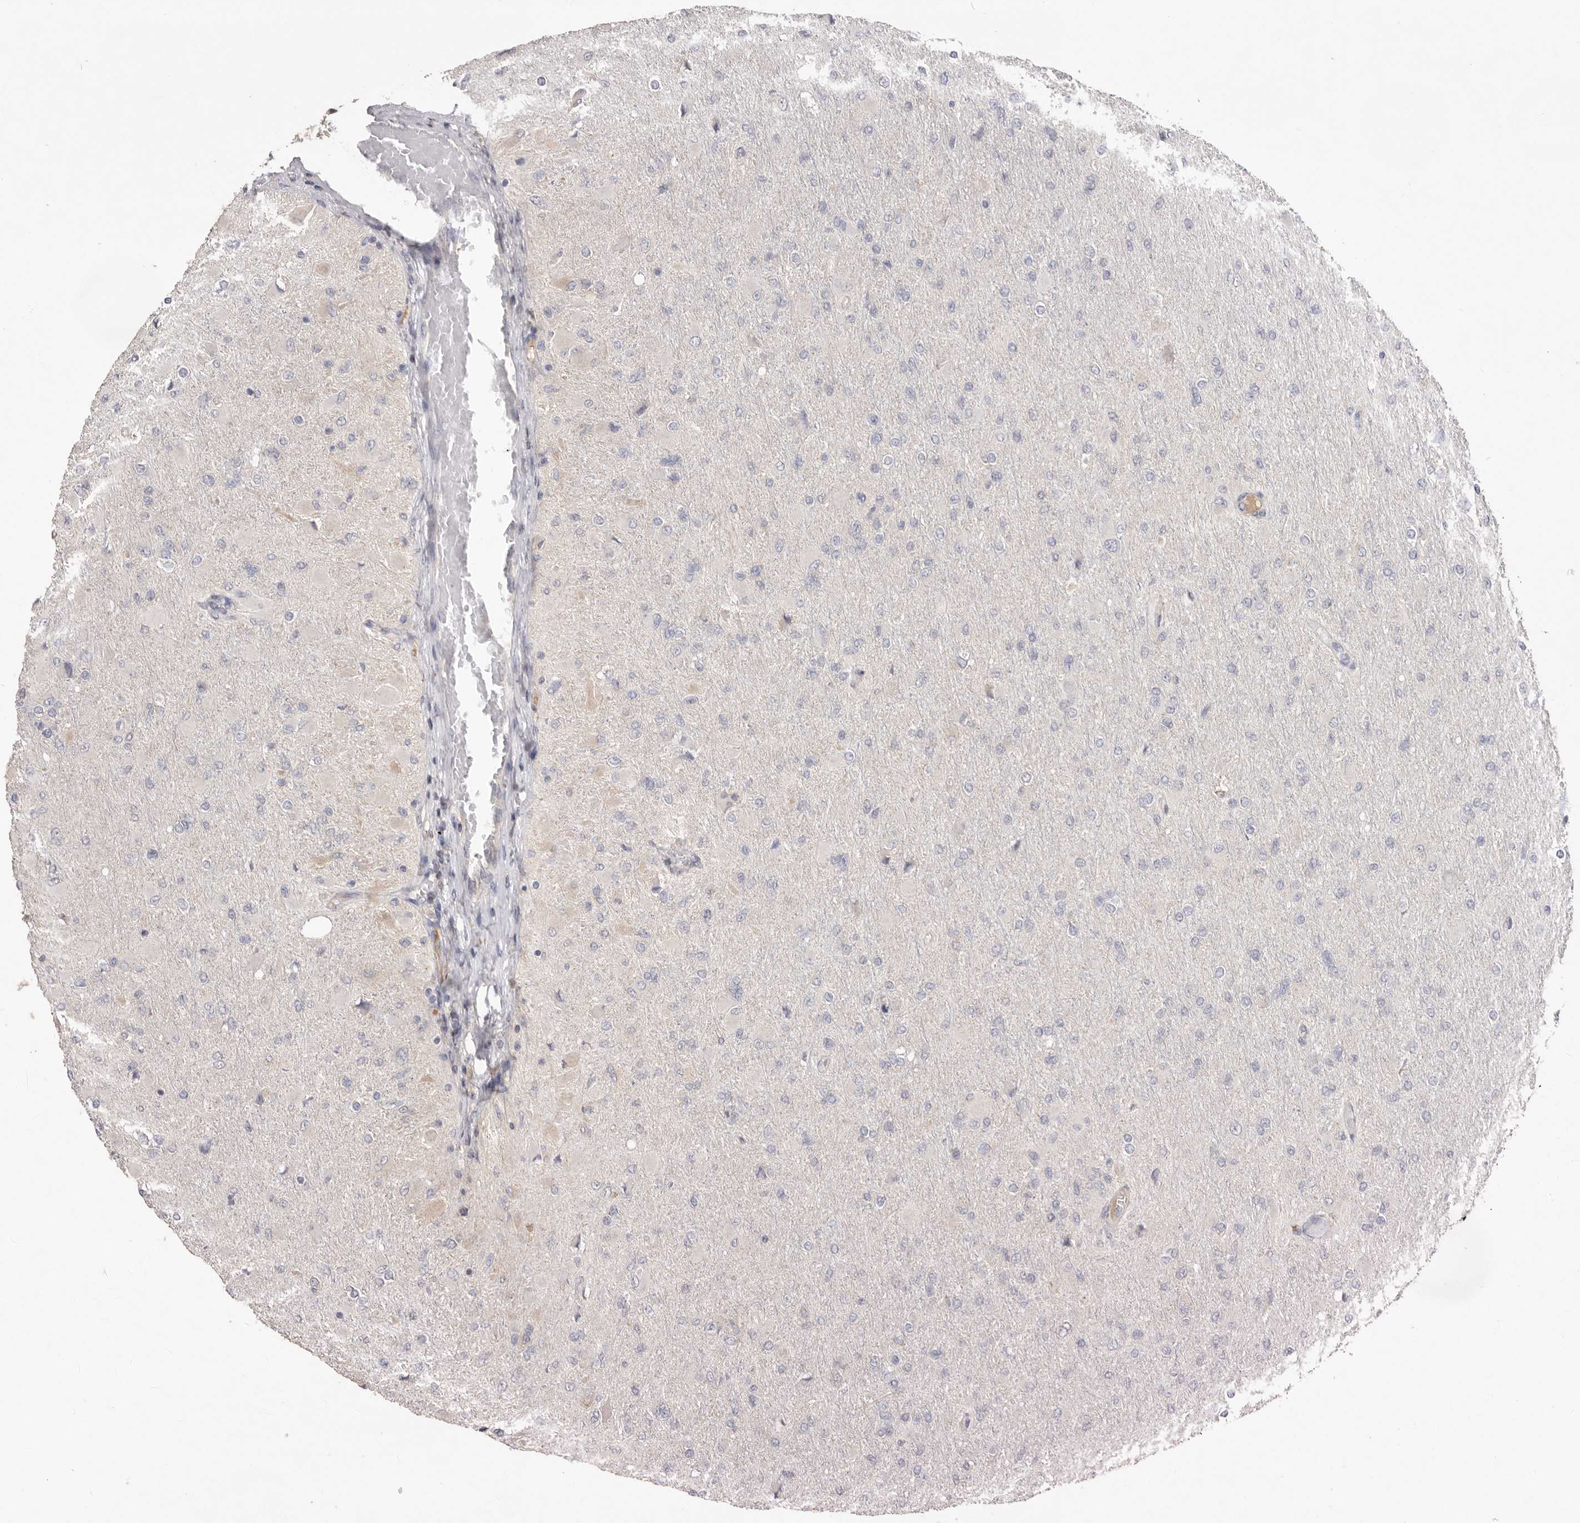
{"staining": {"intensity": "negative", "quantity": "none", "location": "none"}, "tissue": "glioma", "cell_type": "Tumor cells", "image_type": "cancer", "snomed": [{"axis": "morphology", "description": "Glioma, malignant, High grade"}, {"axis": "topography", "description": "Cerebral cortex"}], "caption": "Tumor cells are negative for protein expression in human glioma.", "gene": "HCAR2", "patient": {"sex": "female", "age": 36}}